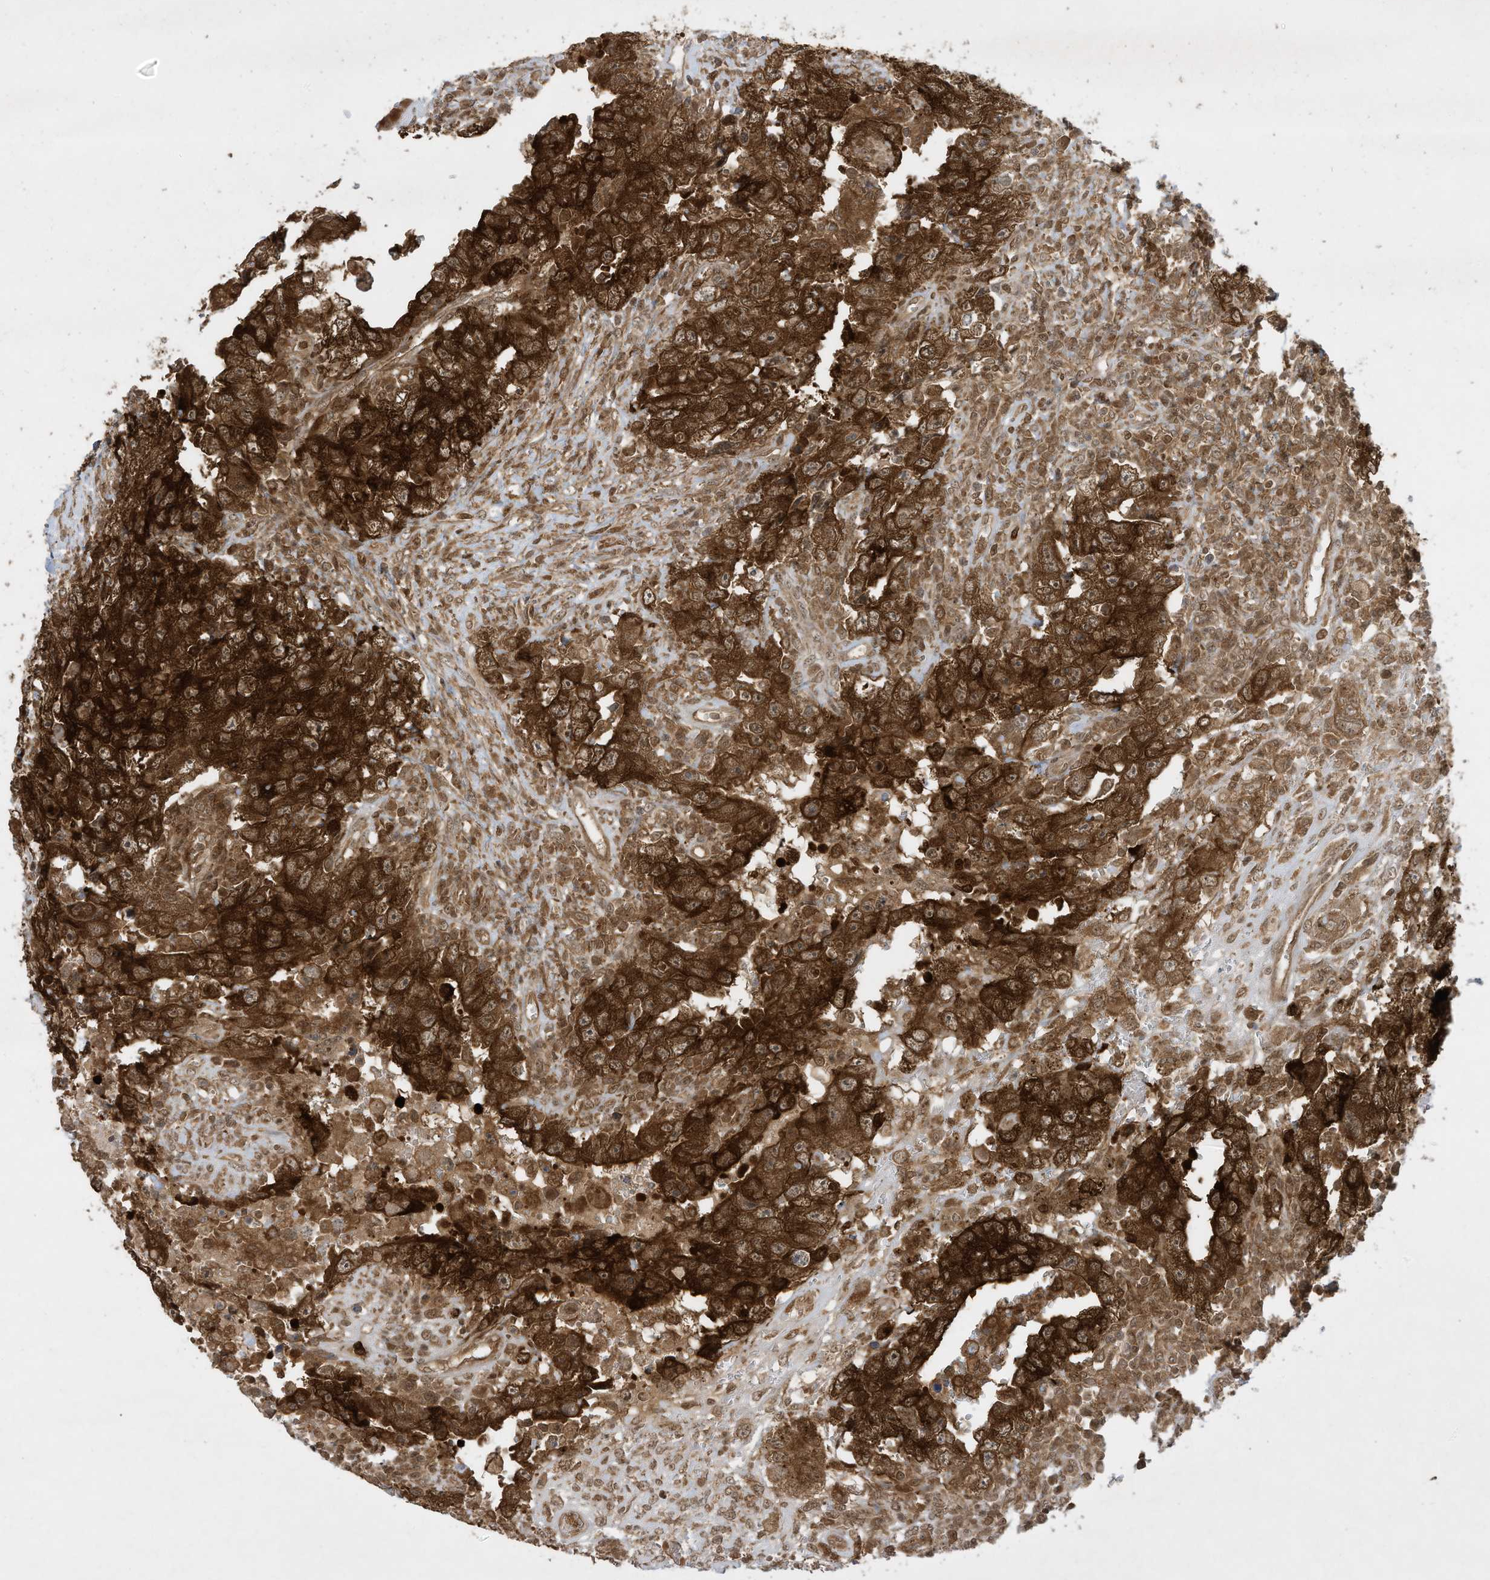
{"staining": {"intensity": "strong", "quantity": ">75%", "location": "cytoplasmic/membranous"}, "tissue": "testis cancer", "cell_type": "Tumor cells", "image_type": "cancer", "snomed": [{"axis": "morphology", "description": "Carcinoma, Embryonal, NOS"}, {"axis": "topography", "description": "Testis"}], "caption": "Testis cancer (embryonal carcinoma) stained for a protein reveals strong cytoplasmic/membranous positivity in tumor cells.", "gene": "CERT1", "patient": {"sex": "male", "age": 26}}